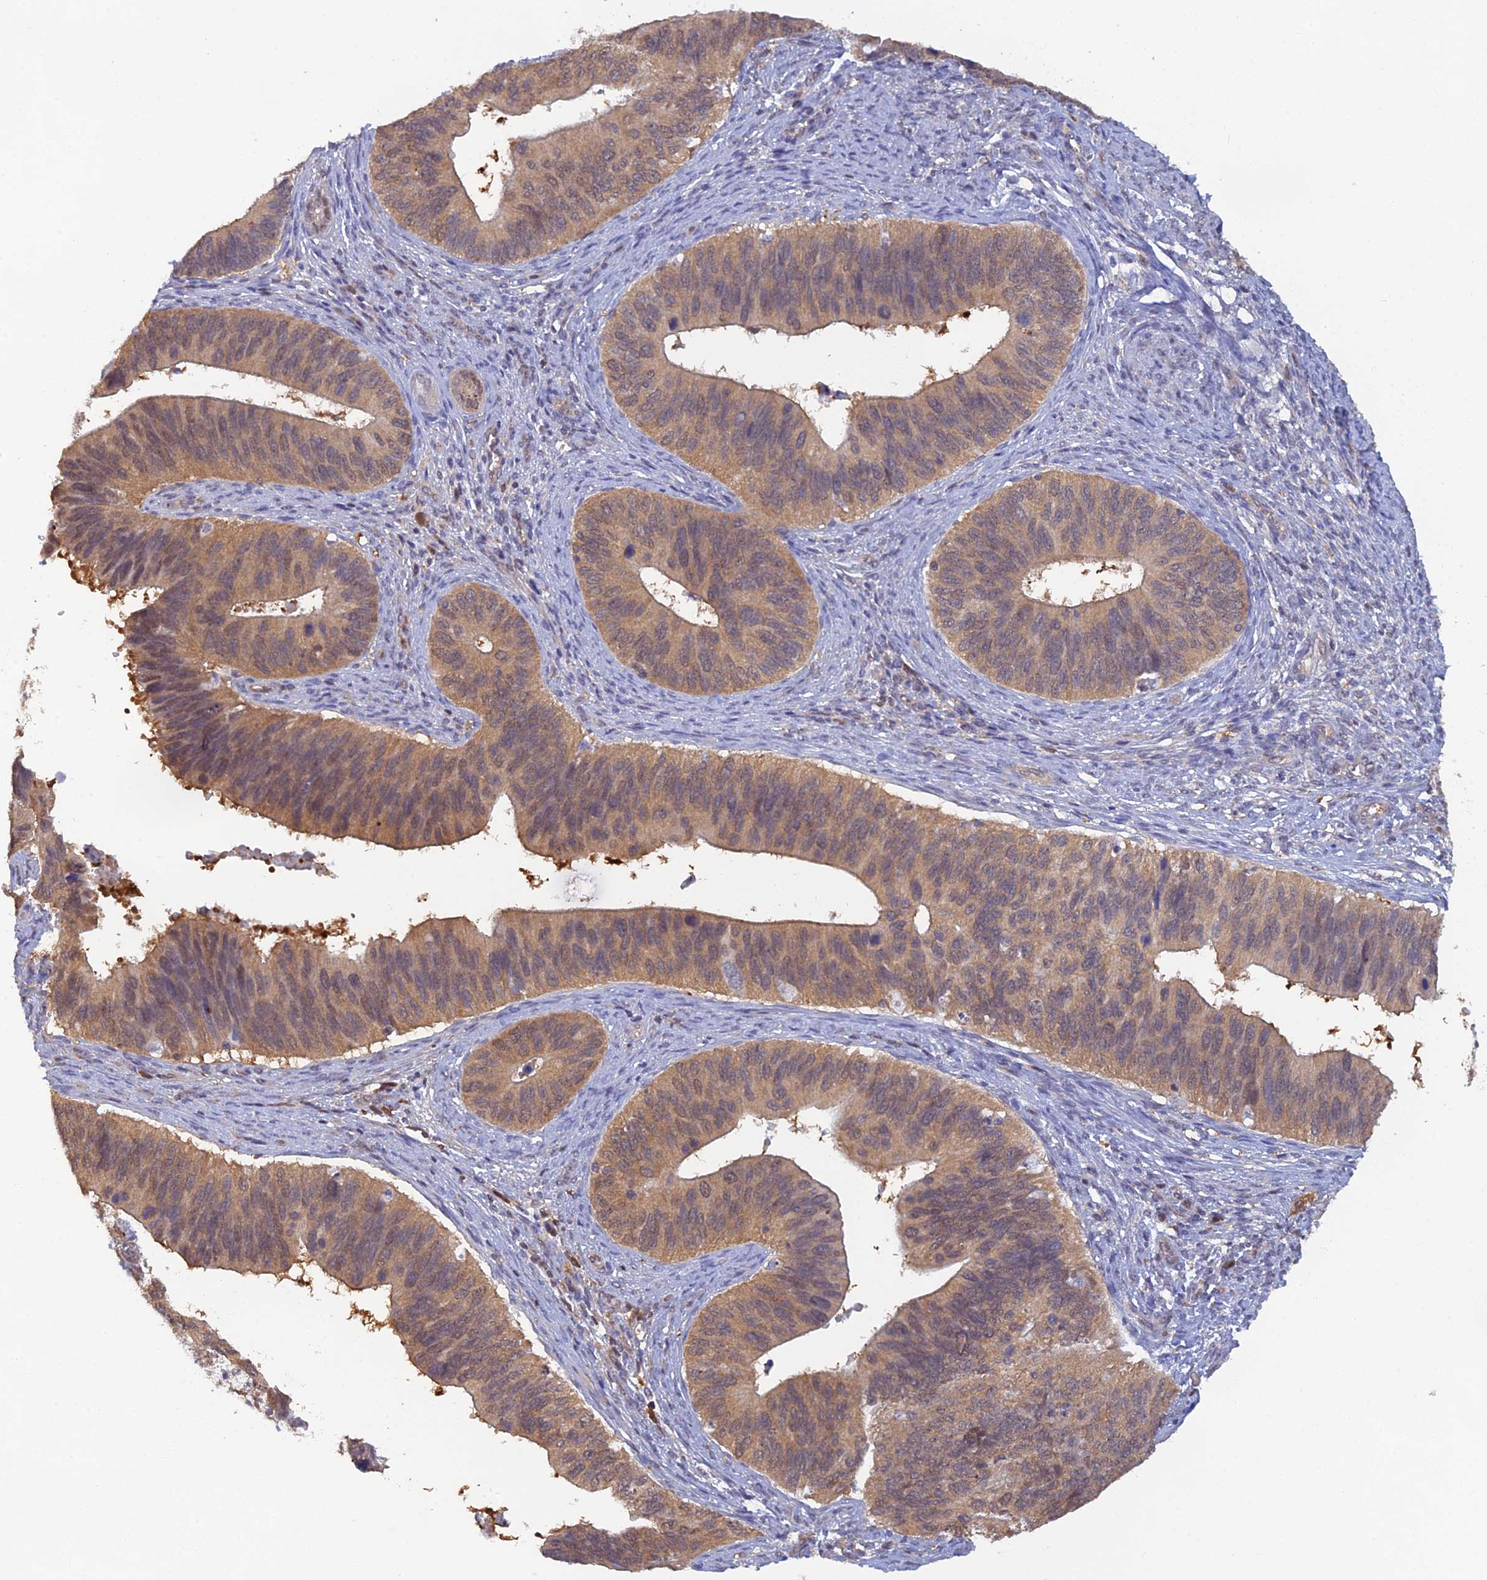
{"staining": {"intensity": "moderate", "quantity": "<25%", "location": "cytoplasmic/membranous,nuclear"}, "tissue": "cervical cancer", "cell_type": "Tumor cells", "image_type": "cancer", "snomed": [{"axis": "morphology", "description": "Adenocarcinoma, NOS"}, {"axis": "topography", "description": "Cervix"}], "caption": "Brown immunohistochemical staining in human cervical adenocarcinoma demonstrates moderate cytoplasmic/membranous and nuclear positivity in approximately <25% of tumor cells. The staining was performed using DAB to visualize the protein expression in brown, while the nuclei were stained in blue with hematoxylin (Magnification: 20x).", "gene": "HINT1", "patient": {"sex": "female", "age": 42}}